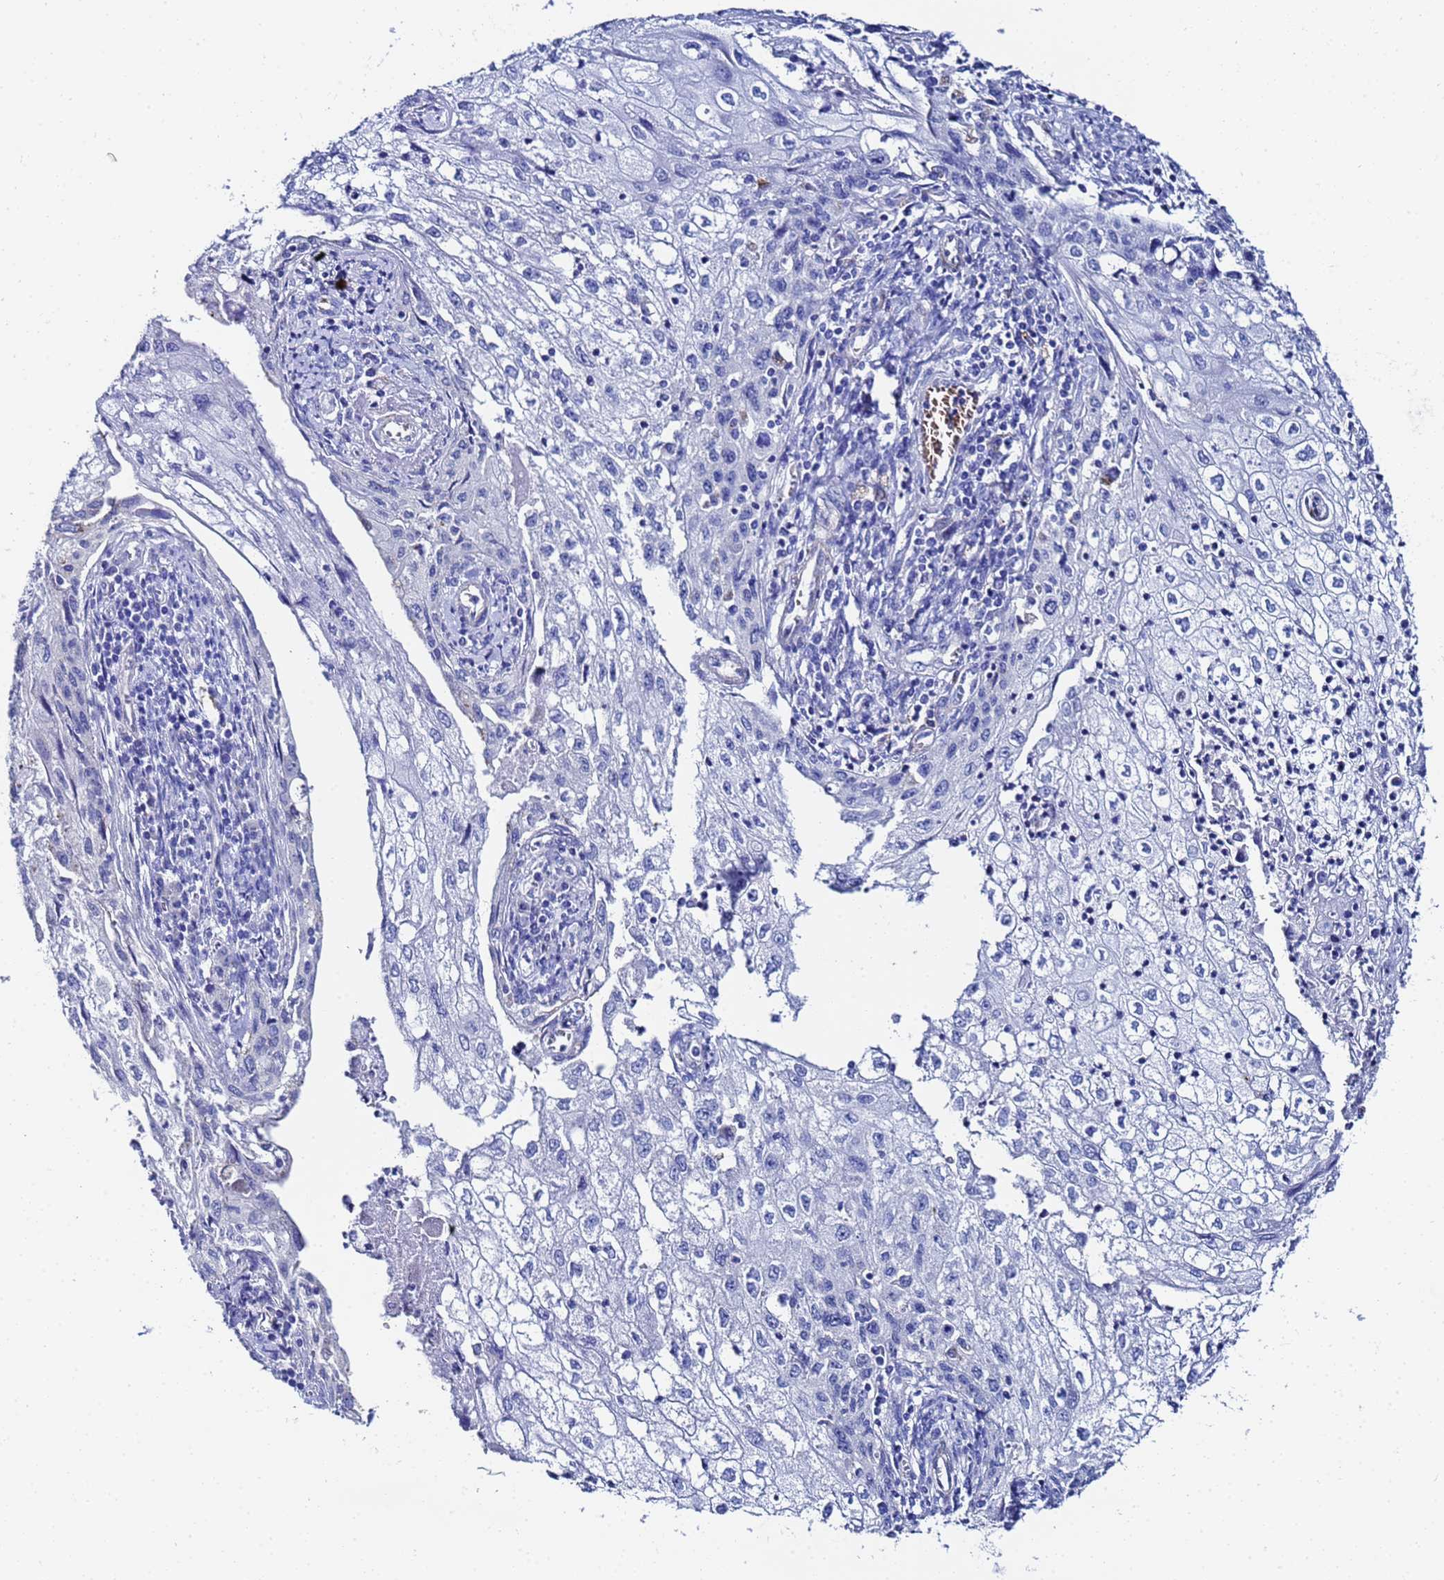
{"staining": {"intensity": "negative", "quantity": "none", "location": "none"}, "tissue": "cervical cancer", "cell_type": "Tumor cells", "image_type": "cancer", "snomed": [{"axis": "morphology", "description": "Squamous cell carcinoma, NOS"}, {"axis": "topography", "description": "Cervix"}], "caption": "IHC of human cervical cancer reveals no positivity in tumor cells. (Immunohistochemistry (ihc), brightfield microscopy, high magnification).", "gene": "ZNF26", "patient": {"sex": "female", "age": 67}}